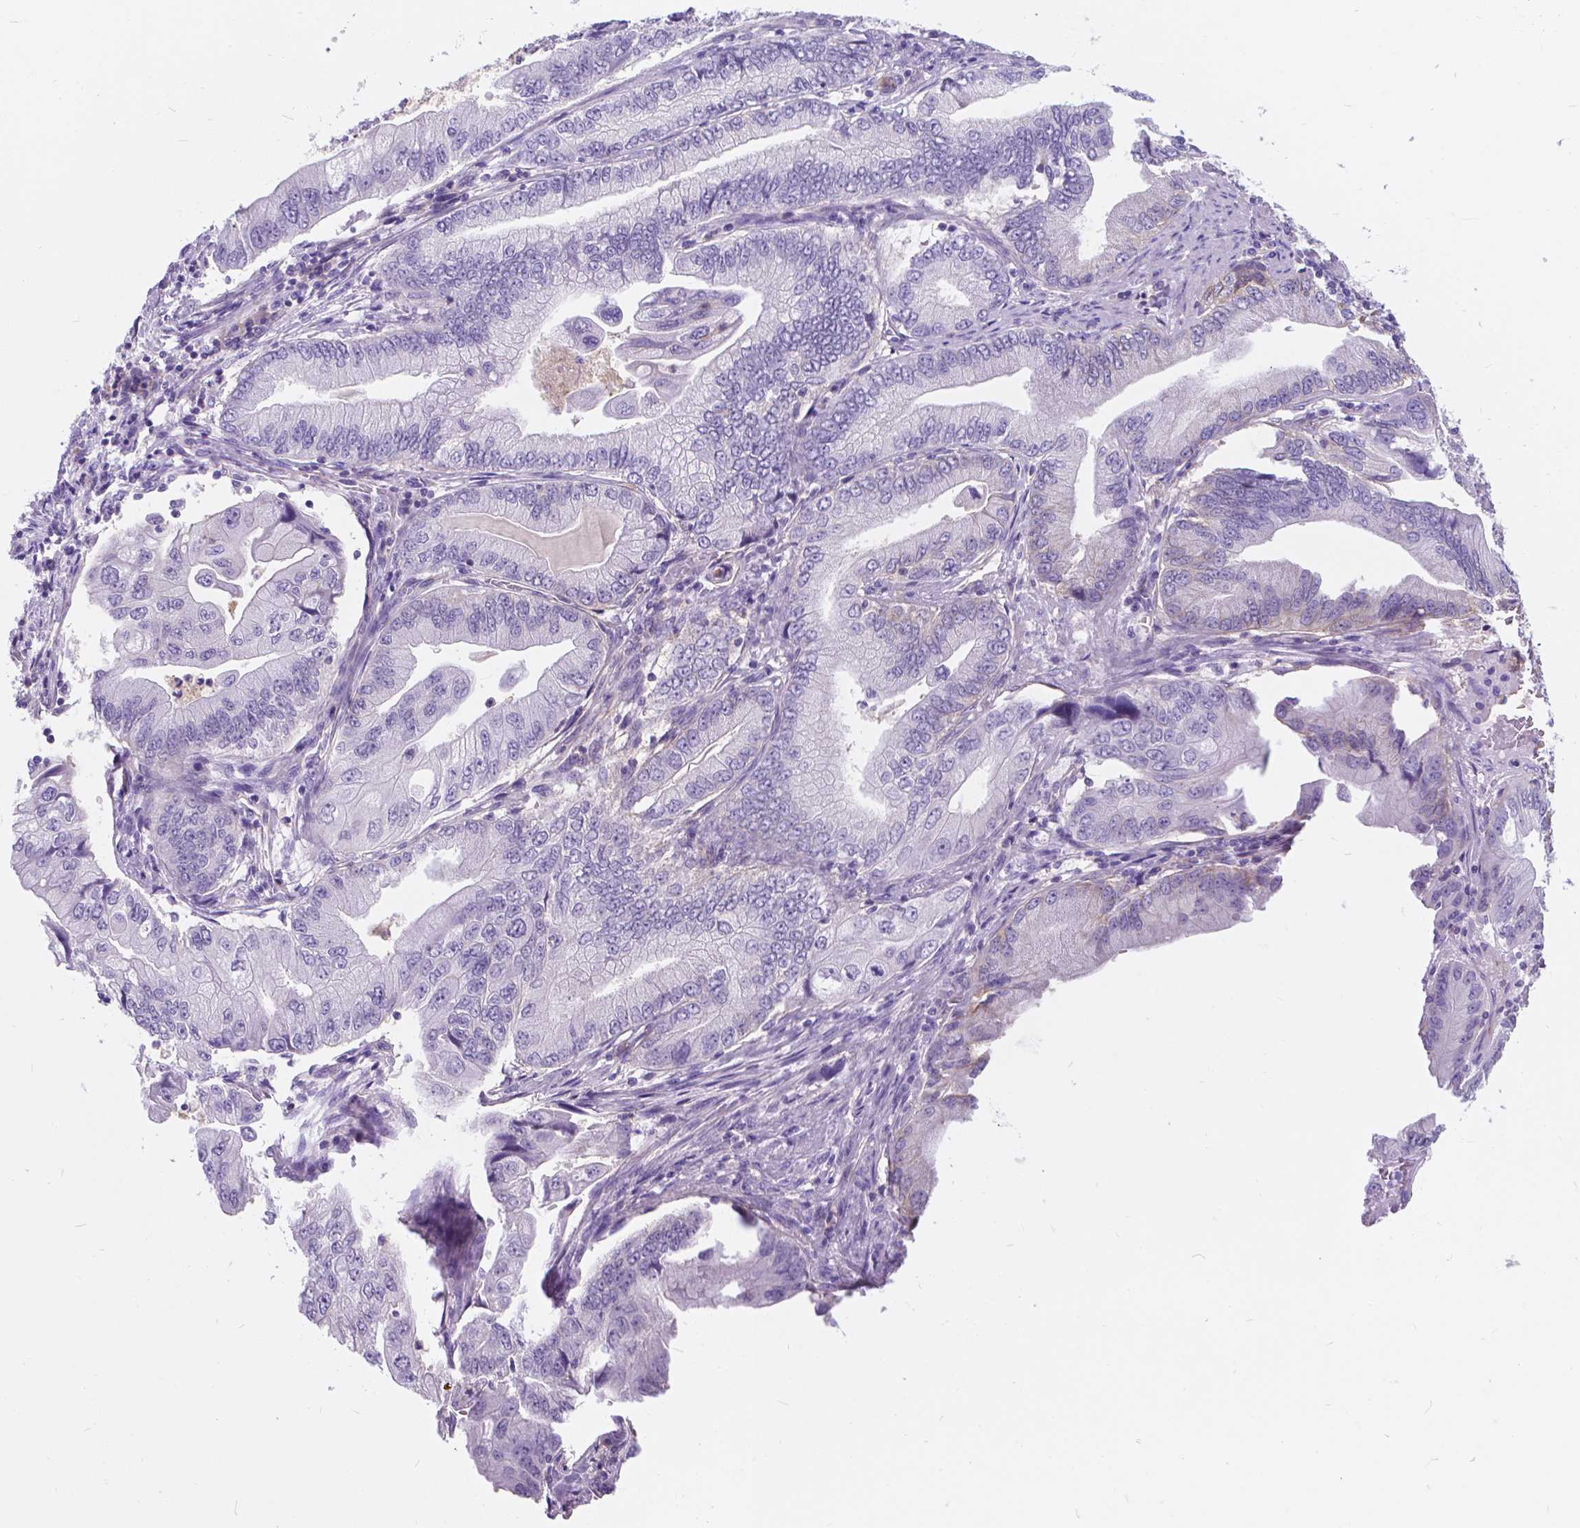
{"staining": {"intensity": "negative", "quantity": "none", "location": "none"}, "tissue": "stomach cancer", "cell_type": "Tumor cells", "image_type": "cancer", "snomed": [{"axis": "morphology", "description": "Adenocarcinoma, NOS"}, {"axis": "topography", "description": "Pancreas"}, {"axis": "topography", "description": "Stomach, upper"}], "caption": "Immunohistochemical staining of stomach adenocarcinoma reveals no significant expression in tumor cells.", "gene": "KIAA0040", "patient": {"sex": "male", "age": 77}}